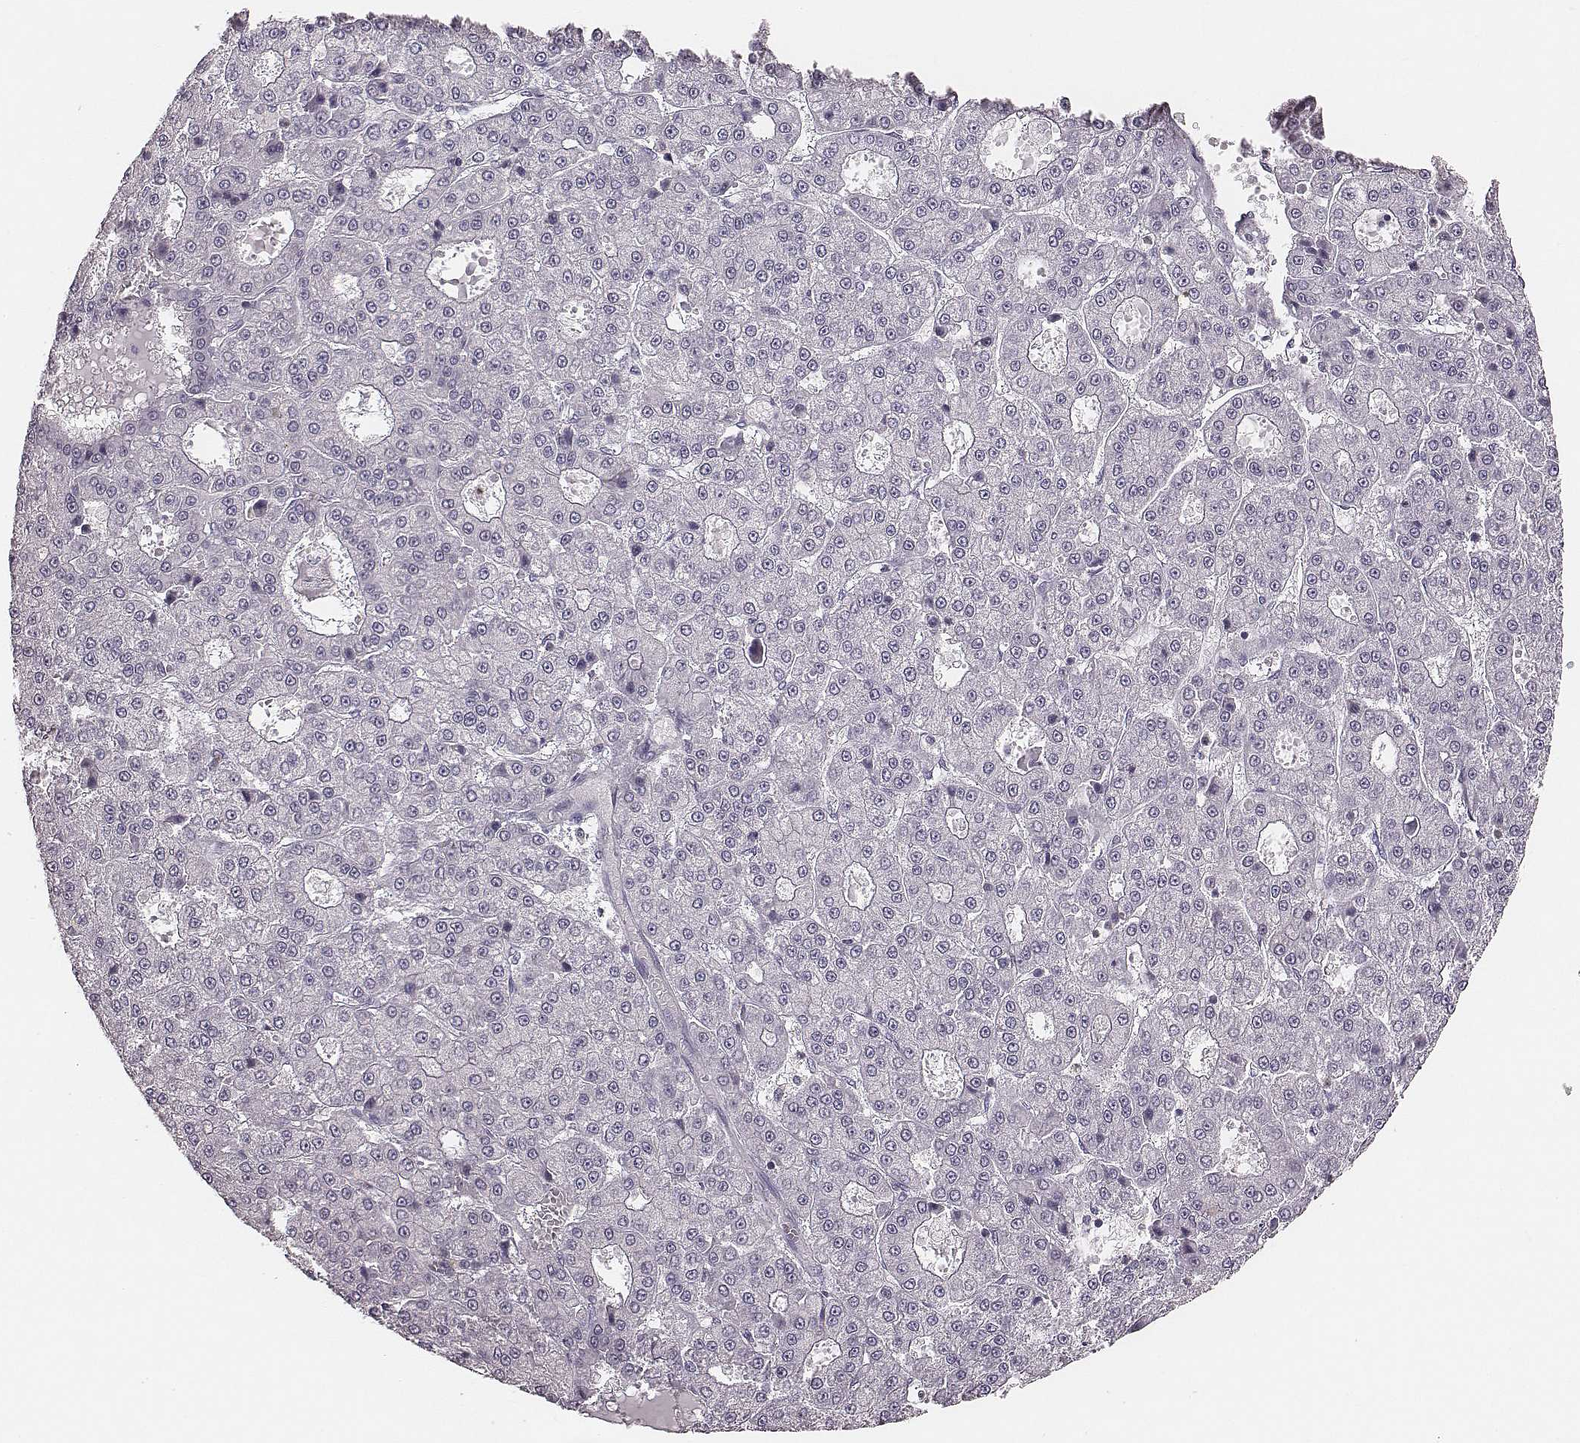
{"staining": {"intensity": "negative", "quantity": "none", "location": "none"}, "tissue": "liver cancer", "cell_type": "Tumor cells", "image_type": "cancer", "snomed": [{"axis": "morphology", "description": "Carcinoma, Hepatocellular, NOS"}, {"axis": "topography", "description": "Liver"}], "caption": "High power microscopy micrograph of an immunohistochemistry (IHC) histopathology image of liver hepatocellular carcinoma, revealing no significant staining in tumor cells. Nuclei are stained in blue.", "gene": "ZNF365", "patient": {"sex": "male", "age": 70}}